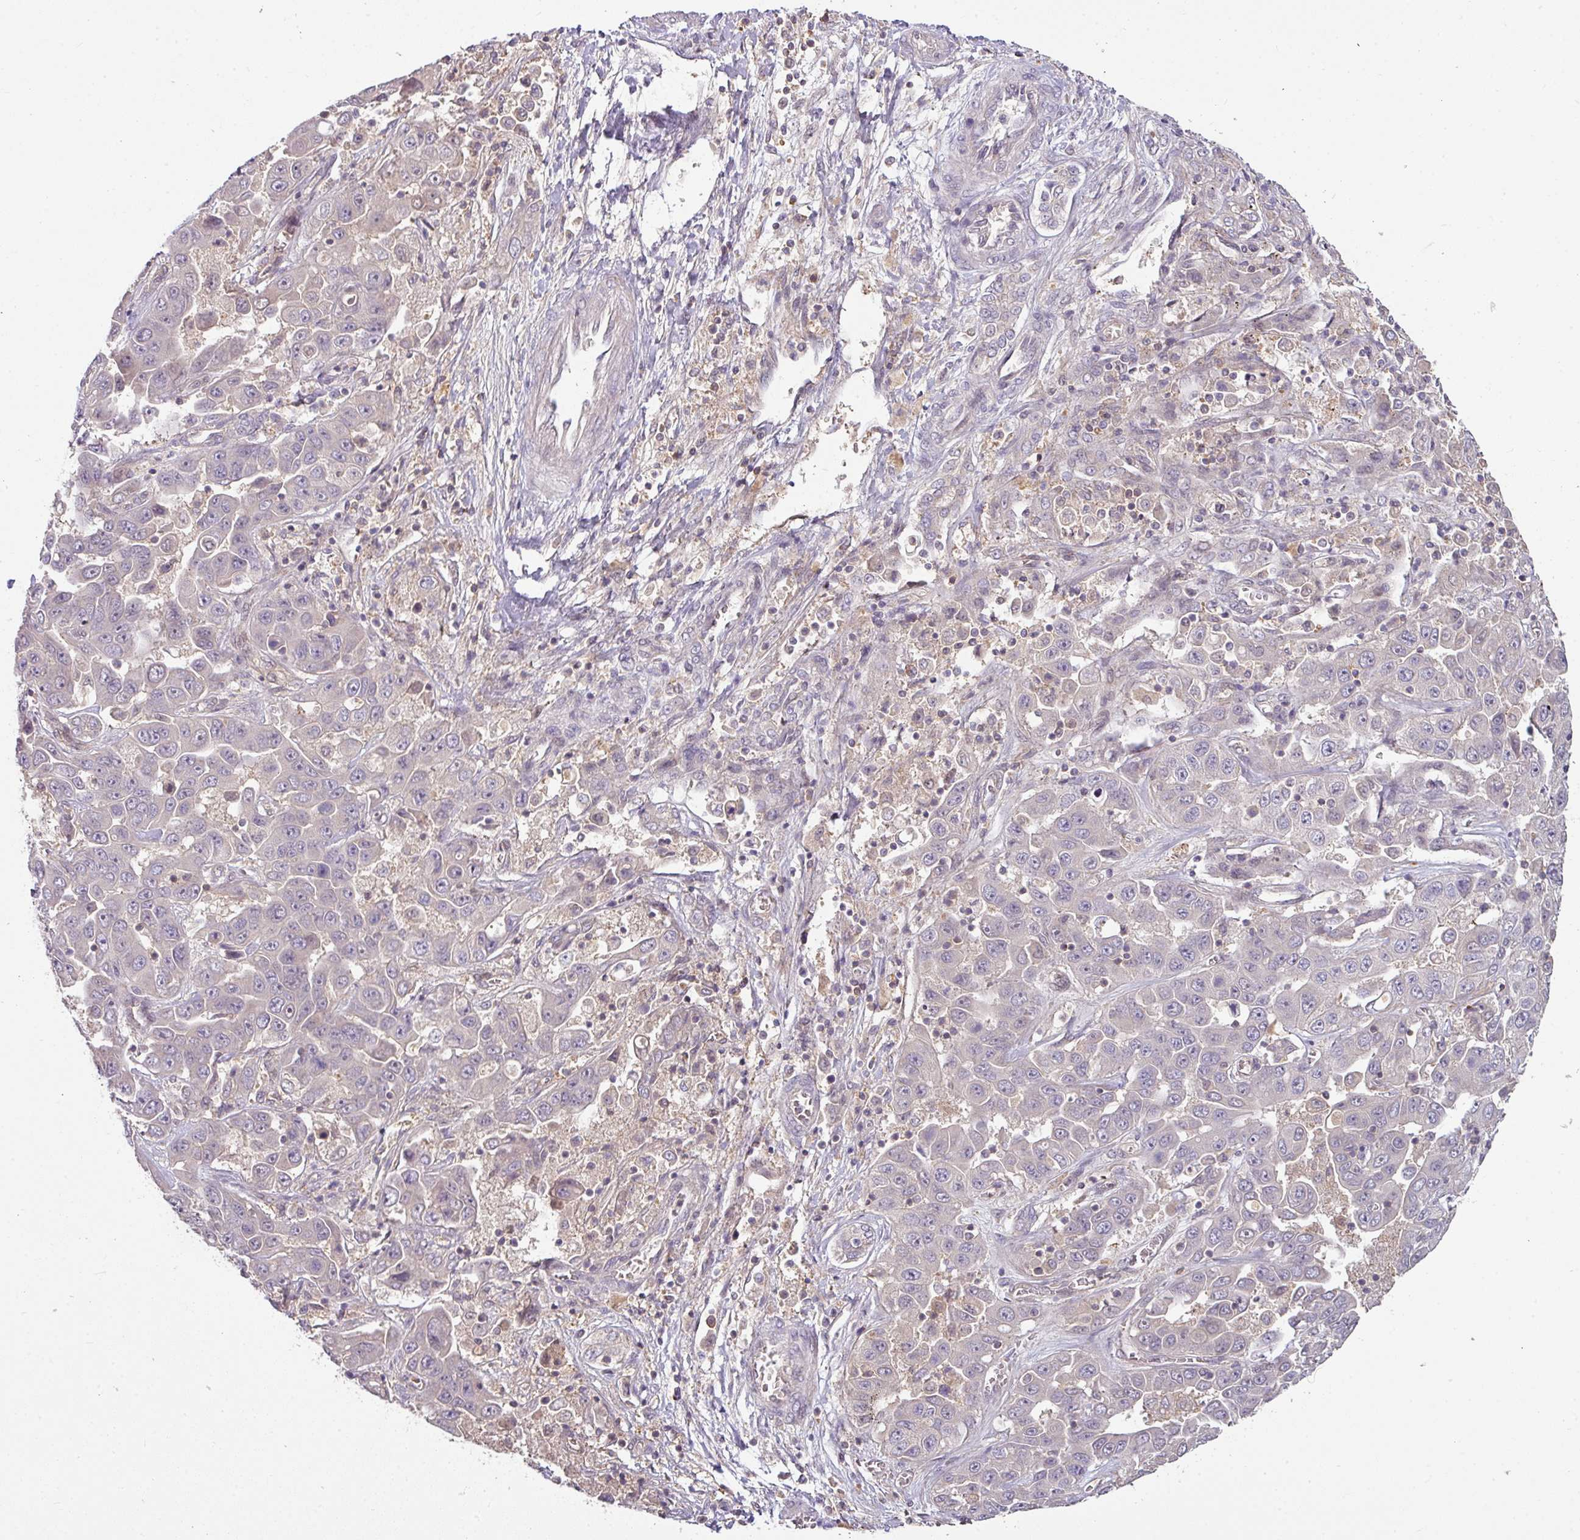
{"staining": {"intensity": "negative", "quantity": "none", "location": "none"}, "tissue": "liver cancer", "cell_type": "Tumor cells", "image_type": "cancer", "snomed": [{"axis": "morphology", "description": "Cholangiocarcinoma"}, {"axis": "topography", "description": "Liver"}], "caption": "DAB immunohistochemical staining of human liver cholangiocarcinoma demonstrates no significant positivity in tumor cells. Brightfield microscopy of immunohistochemistry (IHC) stained with DAB (brown) and hematoxylin (blue), captured at high magnification.", "gene": "SLAMF6", "patient": {"sex": "female", "age": 52}}